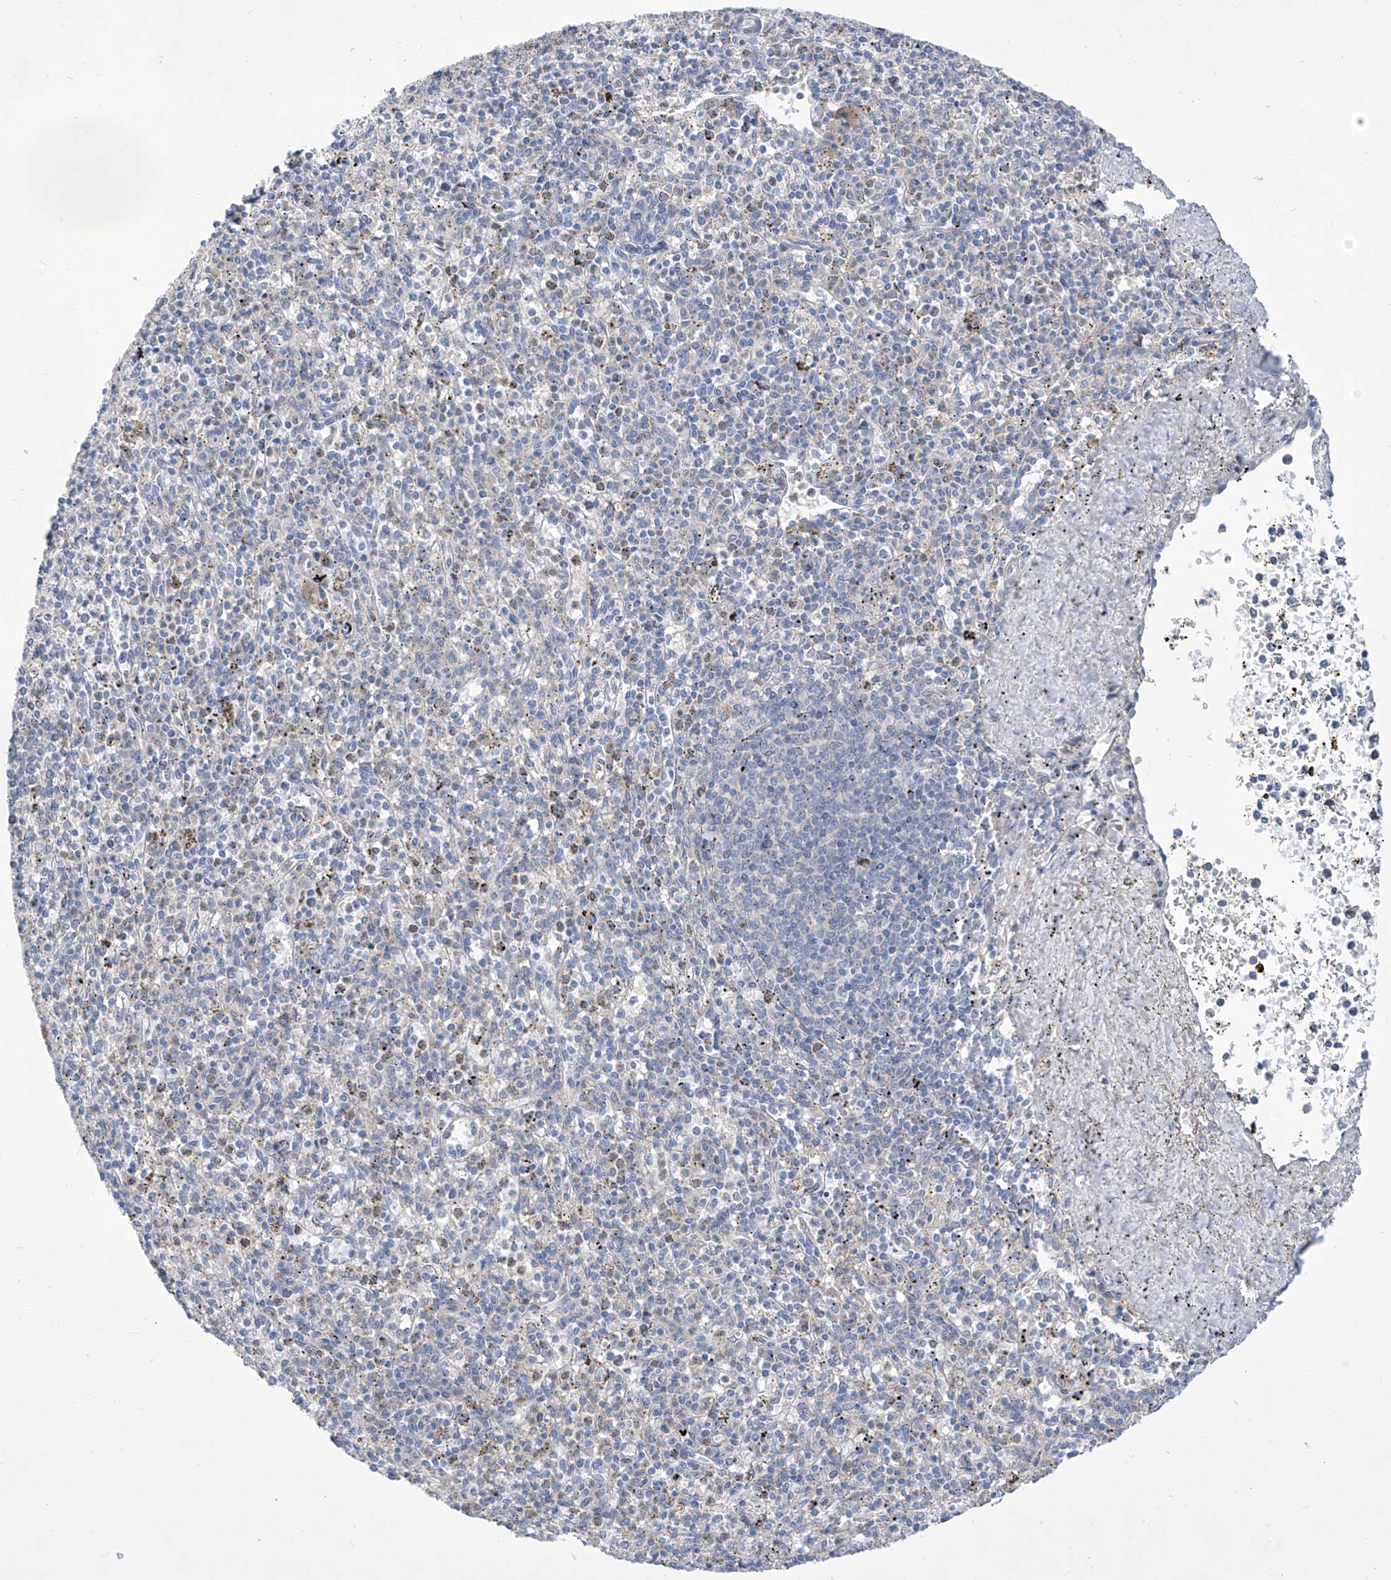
{"staining": {"intensity": "negative", "quantity": "none", "location": "none"}, "tissue": "spleen", "cell_type": "Cells in red pulp", "image_type": "normal", "snomed": [{"axis": "morphology", "description": "Normal tissue, NOS"}, {"axis": "topography", "description": "Spleen"}], "caption": "A photomicrograph of spleen stained for a protein shows no brown staining in cells in red pulp.", "gene": "SRBD1", "patient": {"sex": "male", "age": 72}}